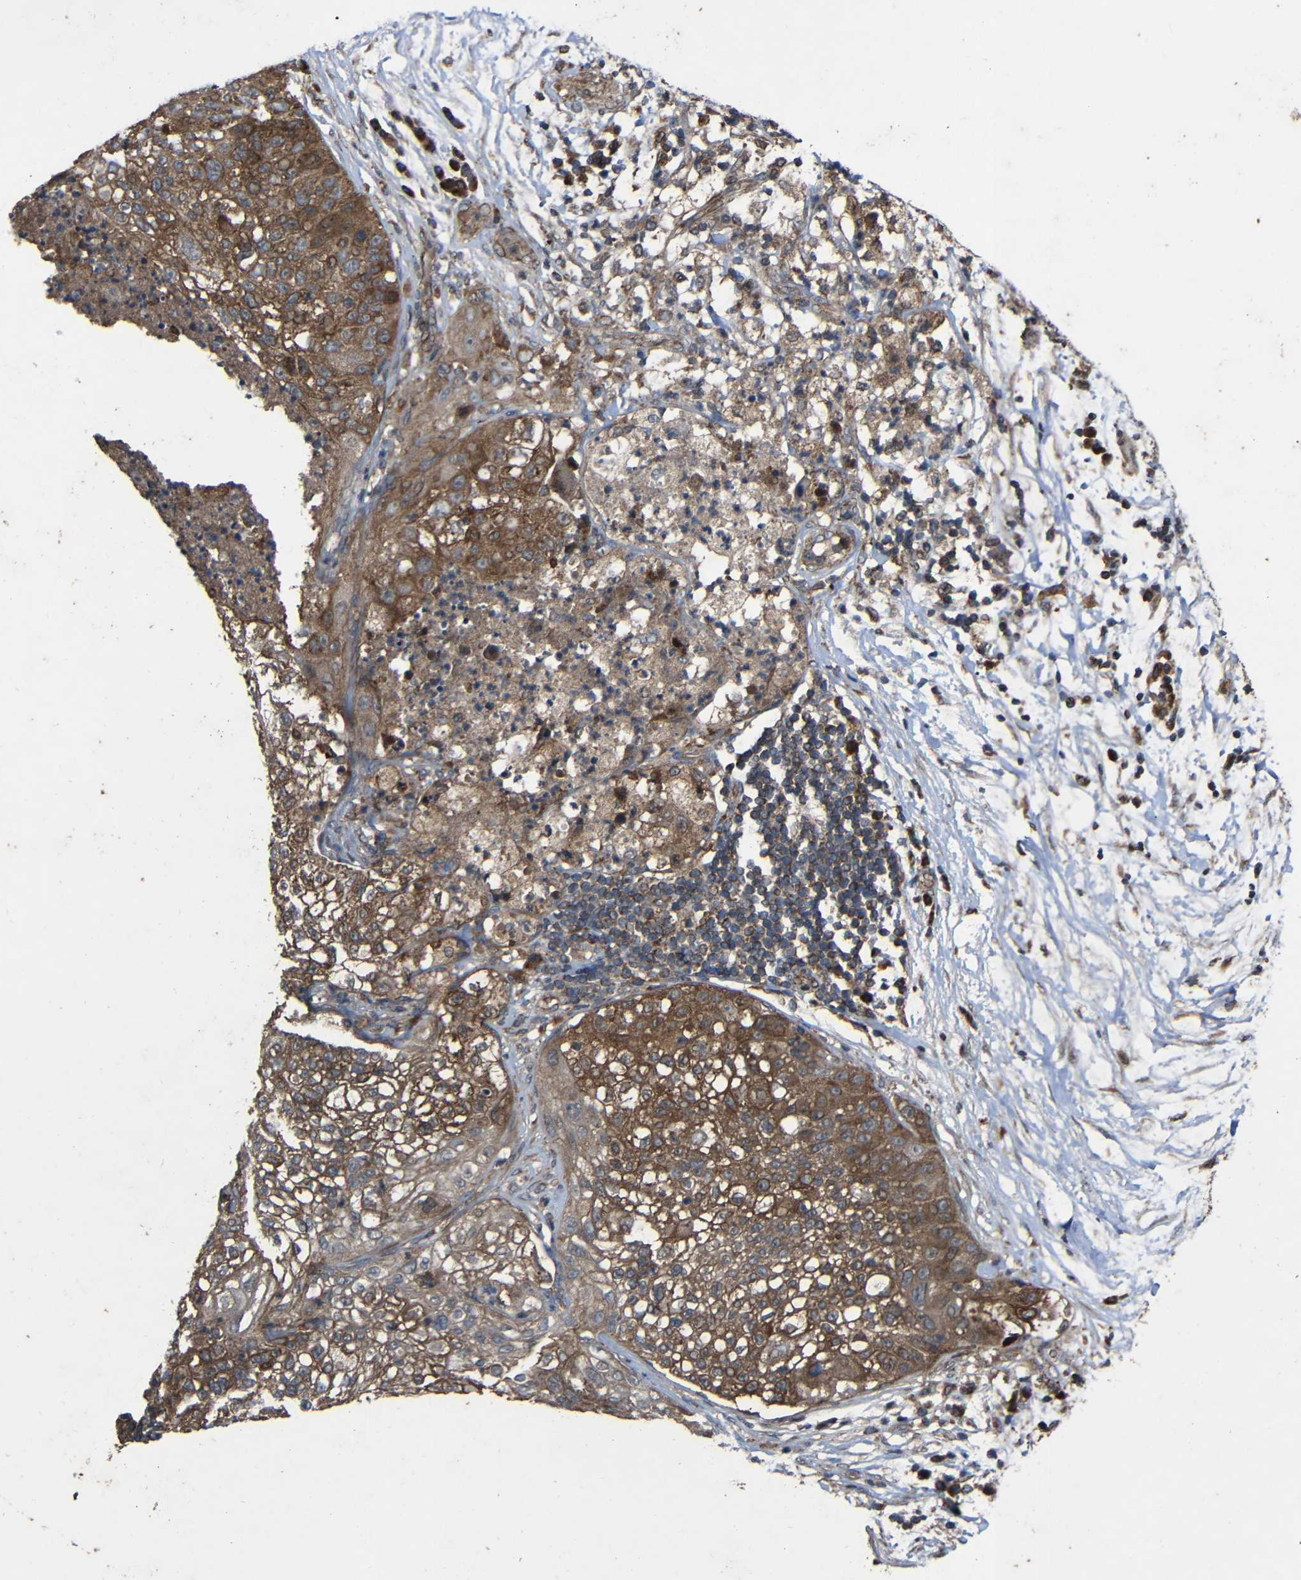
{"staining": {"intensity": "moderate", "quantity": ">75%", "location": "cytoplasmic/membranous"}, "tissue": "lung cancer", "cell_type": "Tumor cells", "image_type": "cancer", "snomed": [{"axis": "morphology", "description": "Inflammation, NOS"}, {"axis": "morphology", "description": "Squamous cell carcinoma, NOS"}, {"axis": "topography", "description": "Lymph node"}, {"axis": "topography", "description": "Soft tissue"}, {"axis": "topography", "description": "Lung"}], "caption": "About >75% of tumor cells in human squamous cell carcinoma (lung) reveal moderate cytoplasmic/membranous protein positivity as visualized by brown immunohistochemical staining.", "gene": "C1GALT1", "patient": {"sex": "male", "age": 66}}